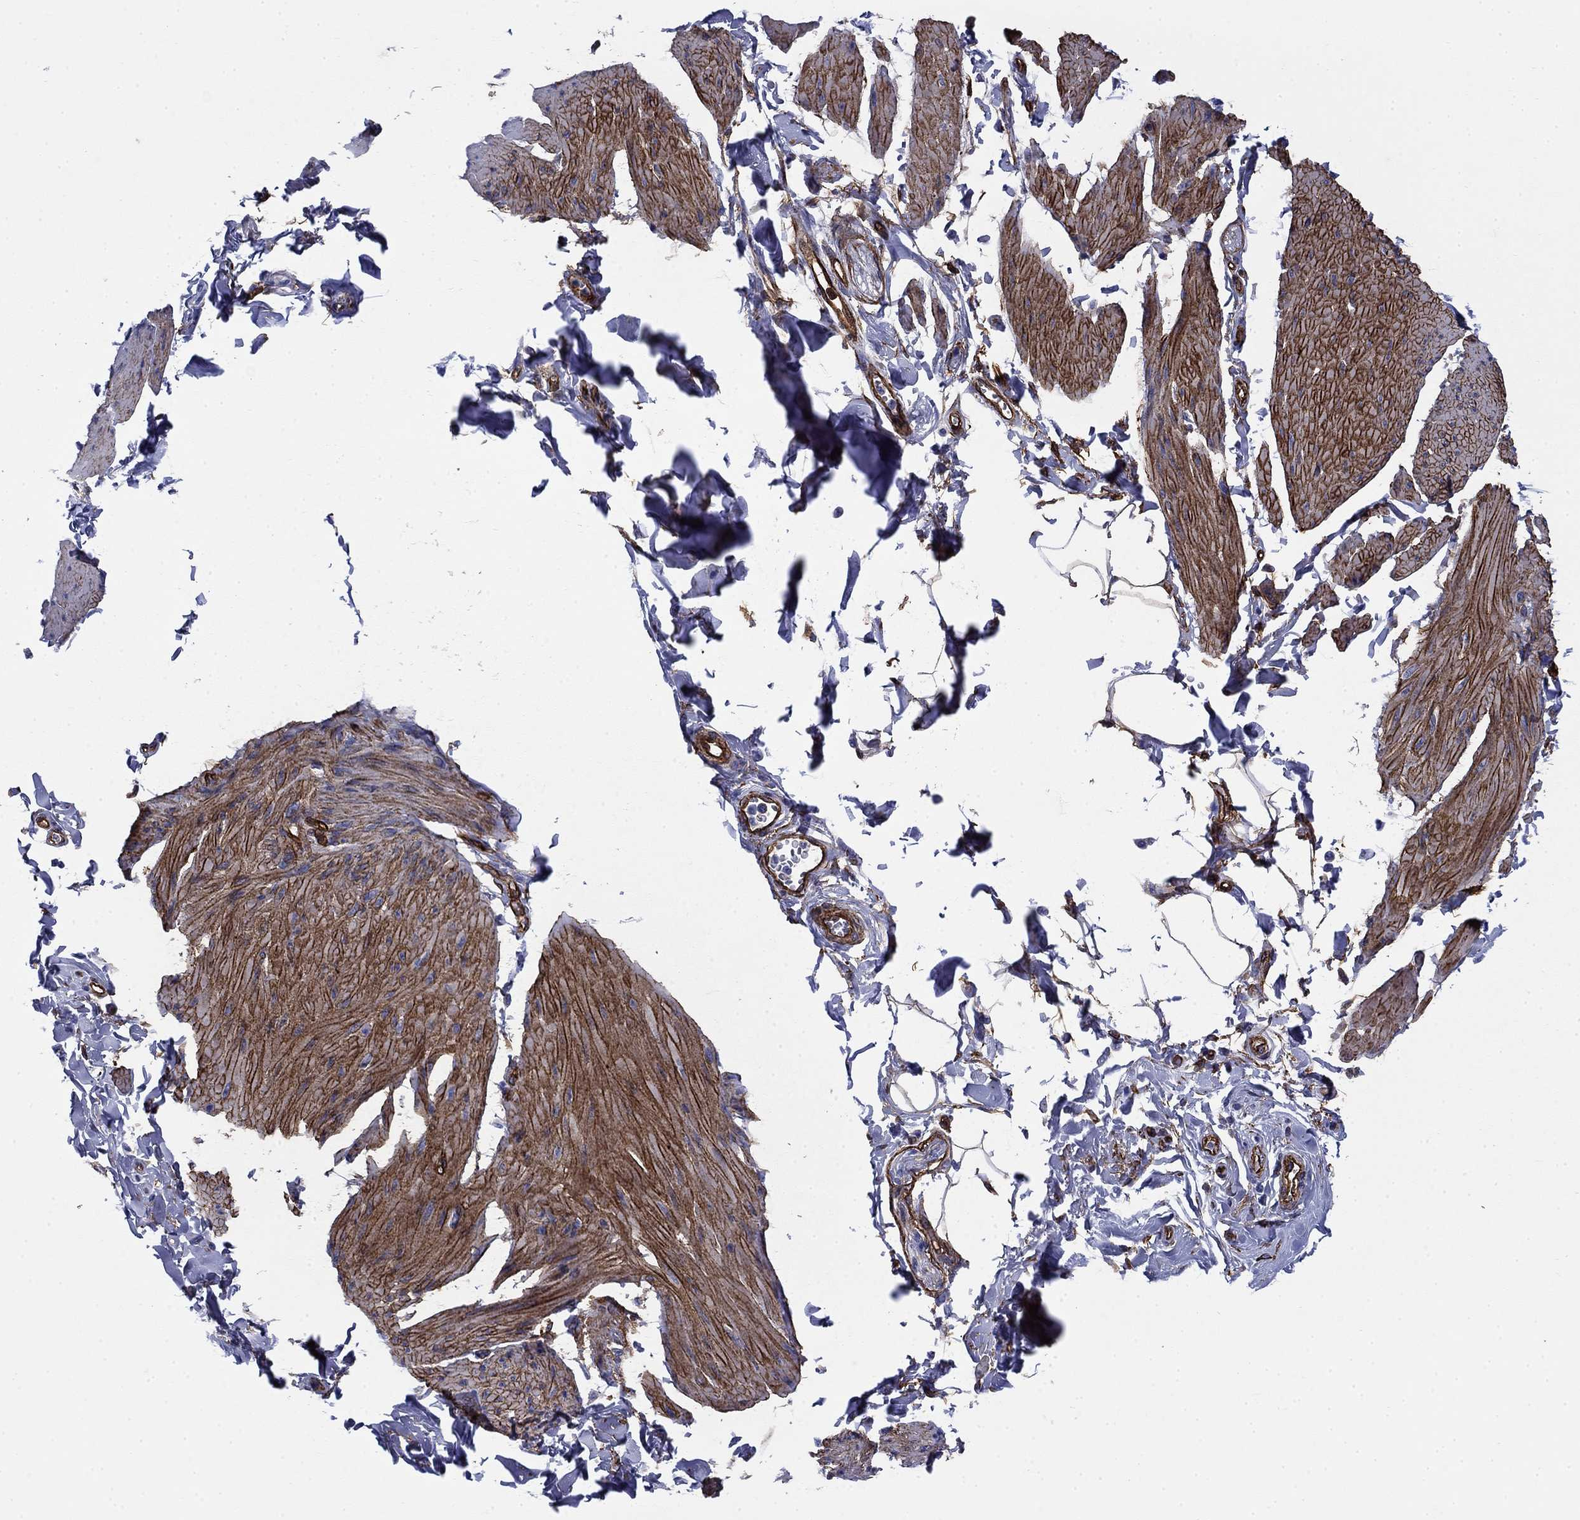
{"staining": {"intensity": "strong", "quantity": "25%-75%", "location": "cytoplasmic/membranous"}, "tissue": "smooth muscle", "cell_type": "Smooth muscle cells", "image_type": "normal", "snomed": [{"axis": "morphology", "description": "Normal tissue, NOS"}, {"axis": "topography", "description": "Adipose tissue"}, {"axis": "topography", "description": "Smooth muscle"}, {"axis": "topography", "description": "Peripheral nerve tissue"}], "caption": "Smooth muscle stained with DAB IHC exhibits high levels of strong cytoplasmic/membranous staining in approximately 25%-75% of smooth muscle cells.", "gene": "VTN", "patient": {"sex": "male", "age": 83}}